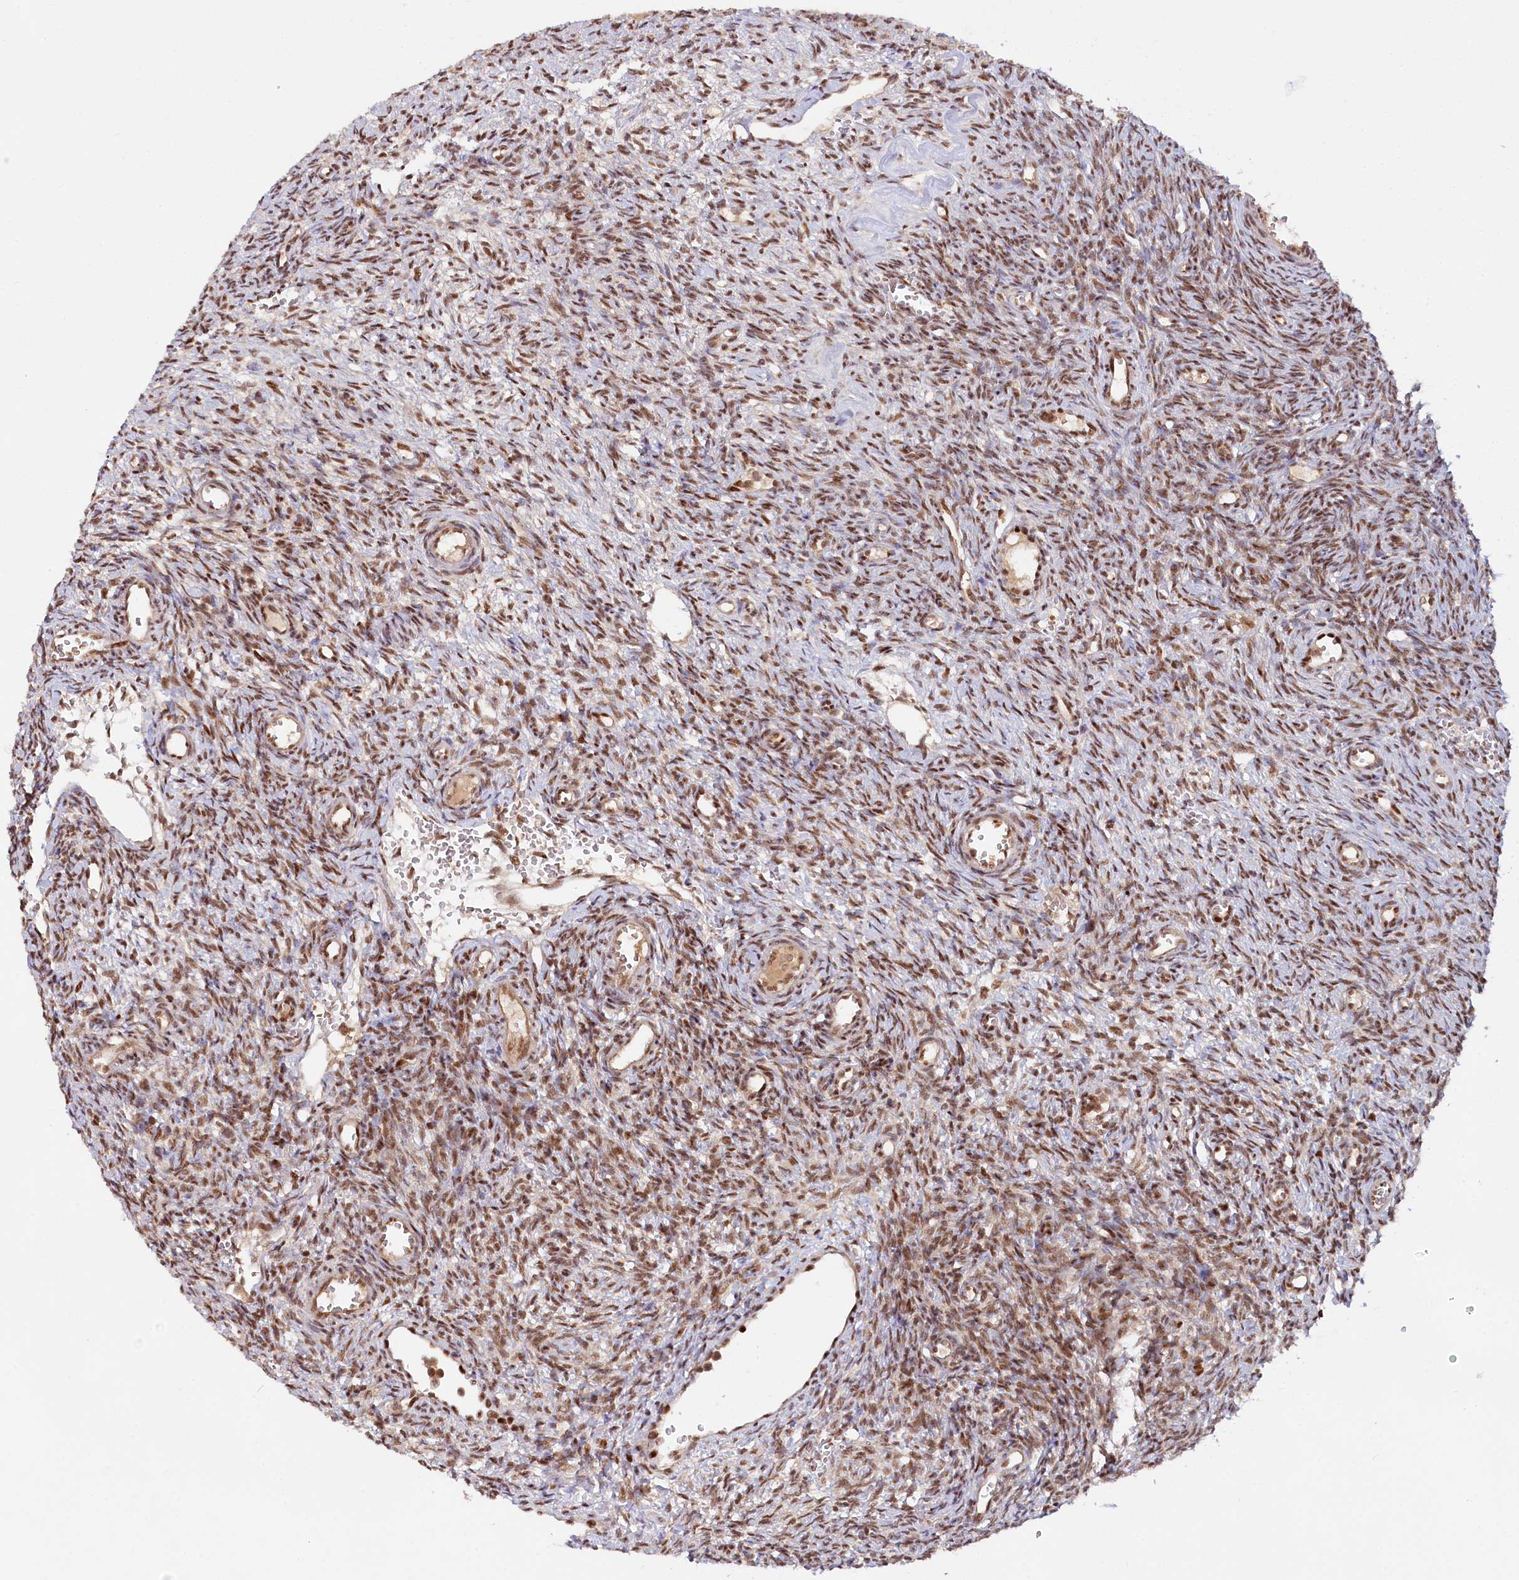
{"staining": {"intensity": "moderate", "quantity": ">75%", "location": "nuclear"}, "tissue": "ovary", "cell_type": "Ovarian stroma cells", "image_type": "normal", "snomed": [{"axis": "morphology", "description": "Normal tissue, NOS"}, {"axis": "topography", "description": "Ovary"}], "caption": "The immunohistochemical stain shows moderate nuclear staining in ovarian stroma cells of normal ovary.", "gene": "CCDC65", "patient": {"sex": "female", "age": 39}}